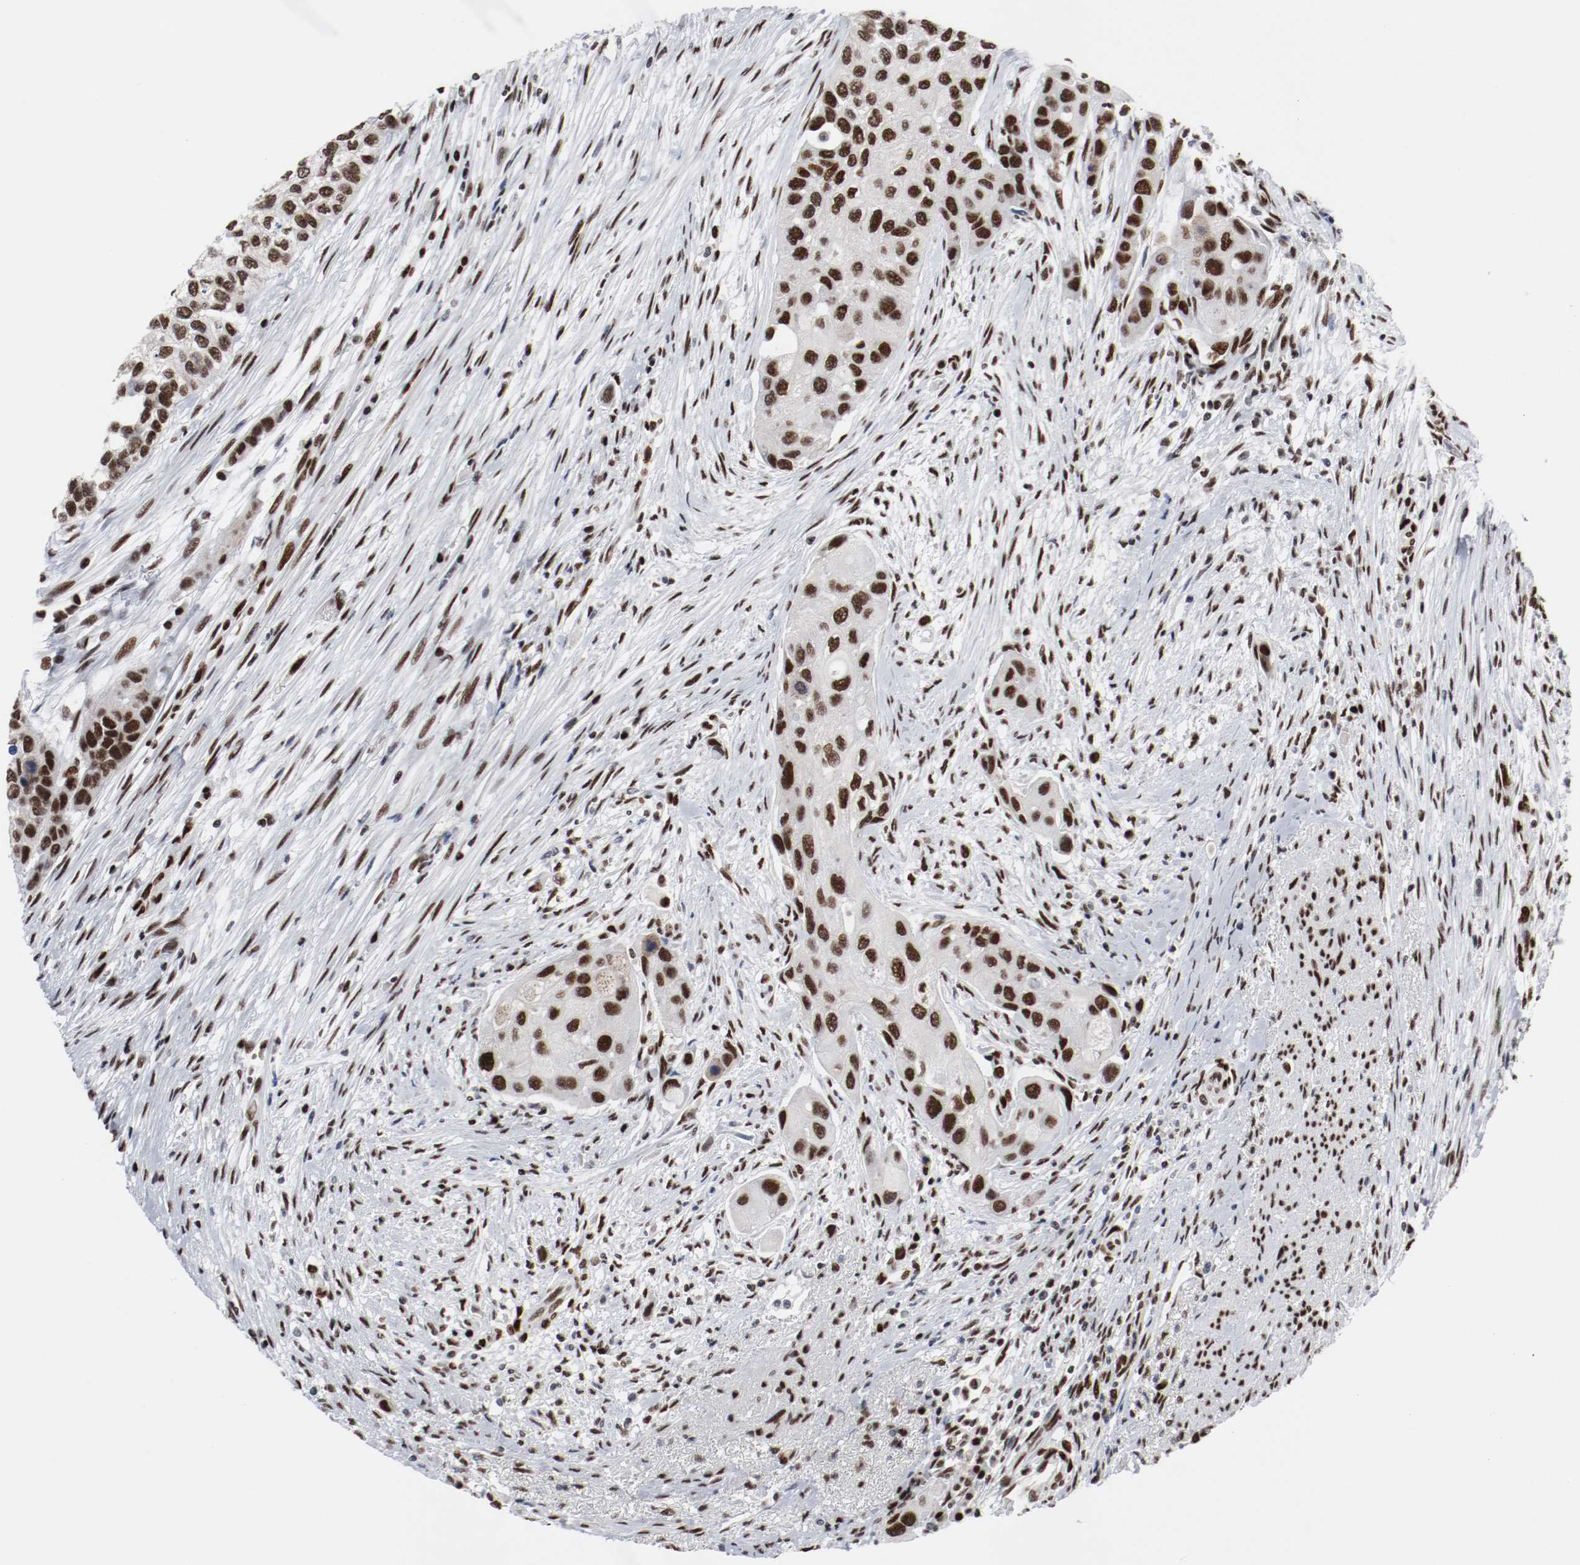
{"staining": {"intensity": "strong", "quantity": ">75%", "location": "nuclear"}, "tissue": "urothelial cancer", "cell_type": "Tumor cells", "image_type": "cancer", "snomed": [{"axis": "morphology", "description": "Urothelial carcinoma, High grade"}, {"axis": "topography", "description": "Urinary bladder"}], "caption": "IHC photomicrograph of neoplastic tissue: human urothelial cancer stained using IHC reveals high levels of strong protein expression localized specifically in the nuclear of tumor cells, appearing as a nuclear brown color.", "gene": "MEF2D", "patient": {"sex": "female", "age": 56}}